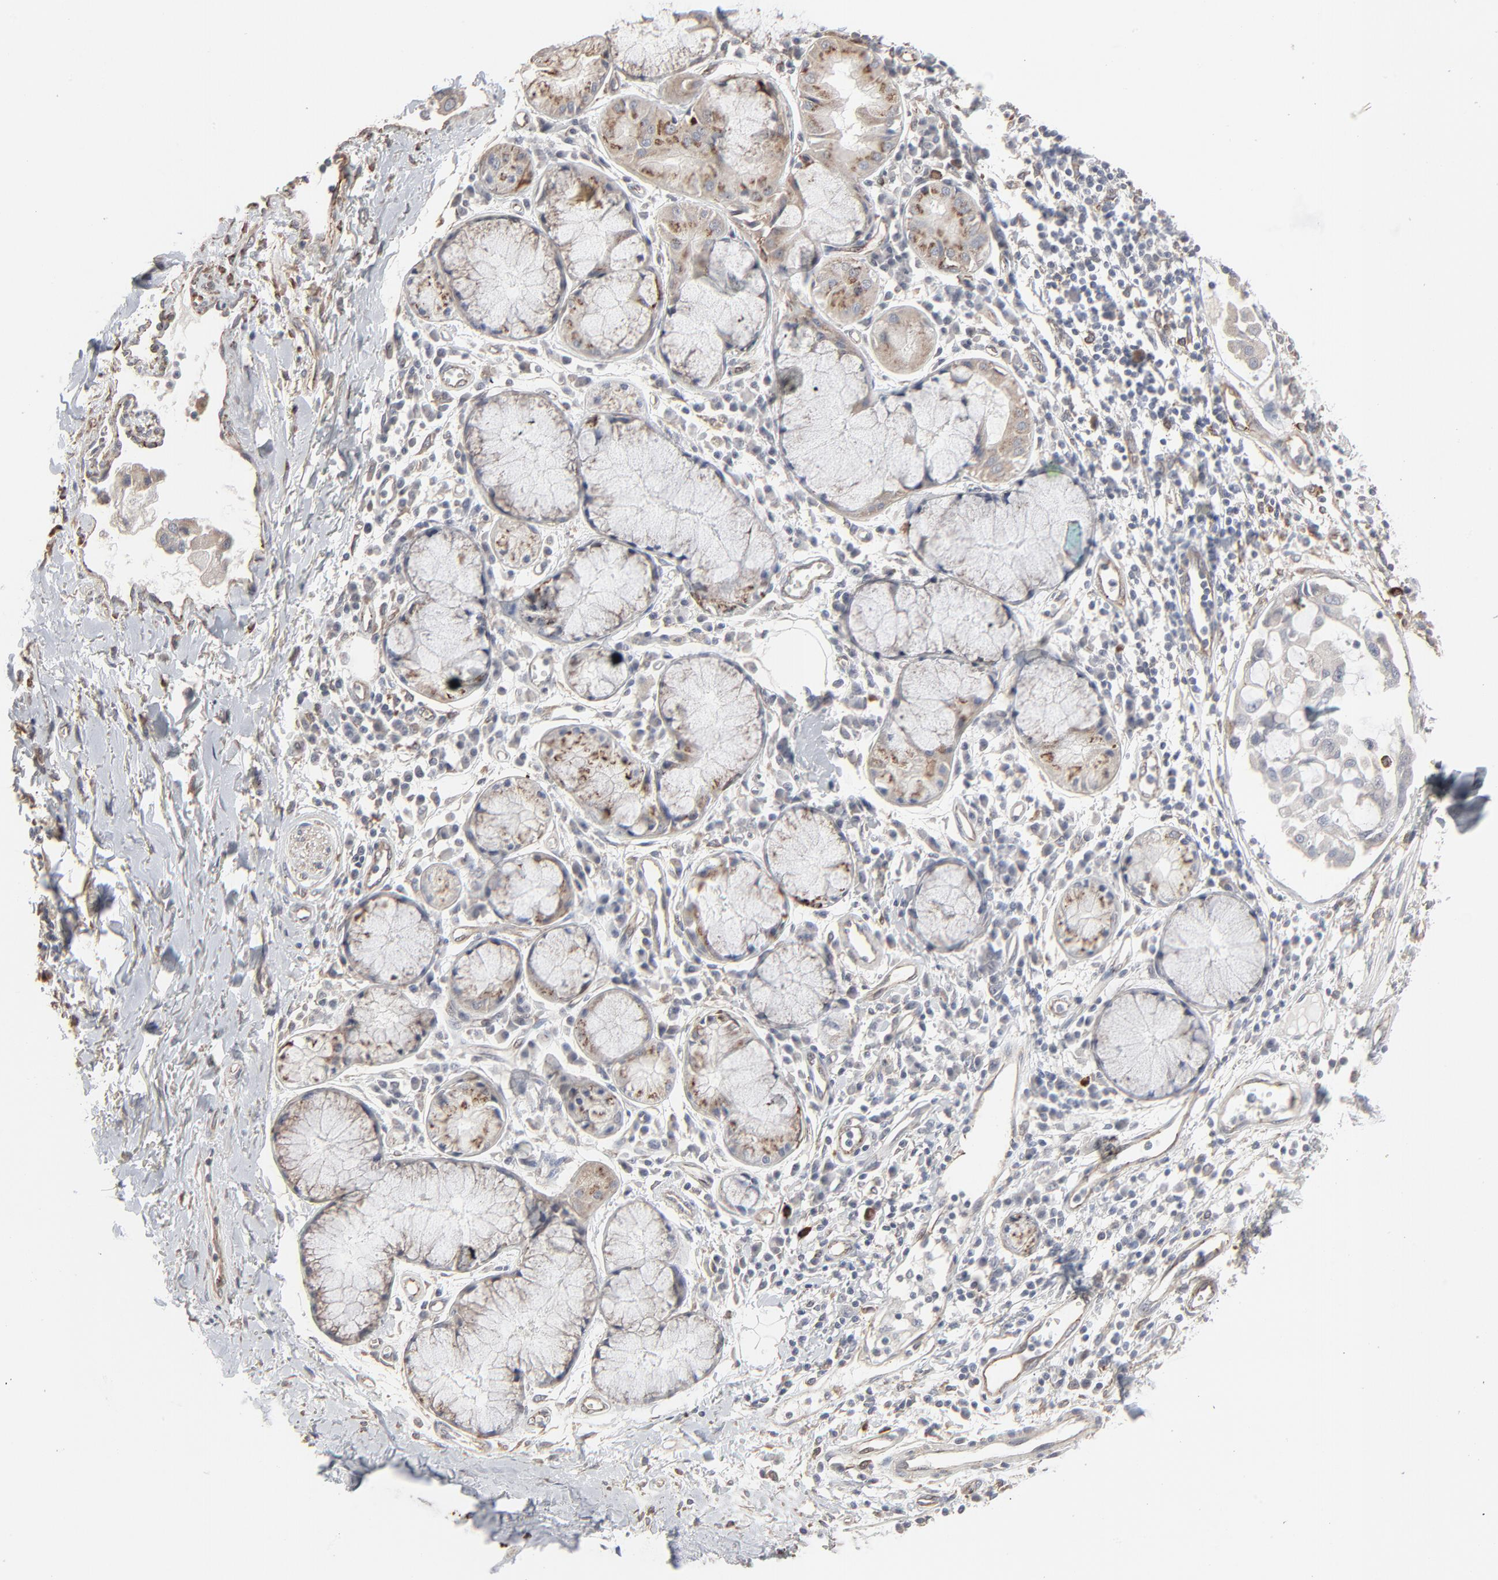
{"staining": {"intensity": "weak", "quantity": ">75%", "location": "cytoplasmic/membranous"}, "tissue": "adipose tissue", "cell_type": "Adipocytes", "image_type": "normal", "snomed": [{"axis": "morphology", "description": "Normal tissue, NOS"}, {"axis": "morphology", "description": "Adenocarcinoma, NOS"}, {"axis": "topography", "description": "Cartilage tissue"}, {"axis": "topography", "description": "Bronchus"}, {"axis": "topography", "description": "Lung"}], "caption": "High-power microscopy captured an immunohistochemistry (IHC) histopathology image of benign adipose tissue, revealing weak cytoplasmic/membranous expression in approximately >75% of adipocytes. The staining was performed using DAB (3,3'-diaminobenzidine) to visualize the protein expression in brown, while the nuclei were stained in blue with hematoxylin (Magnification: 20x).", "gene": "CTNND1", "patient": {"sex": "female", "age": 67}}